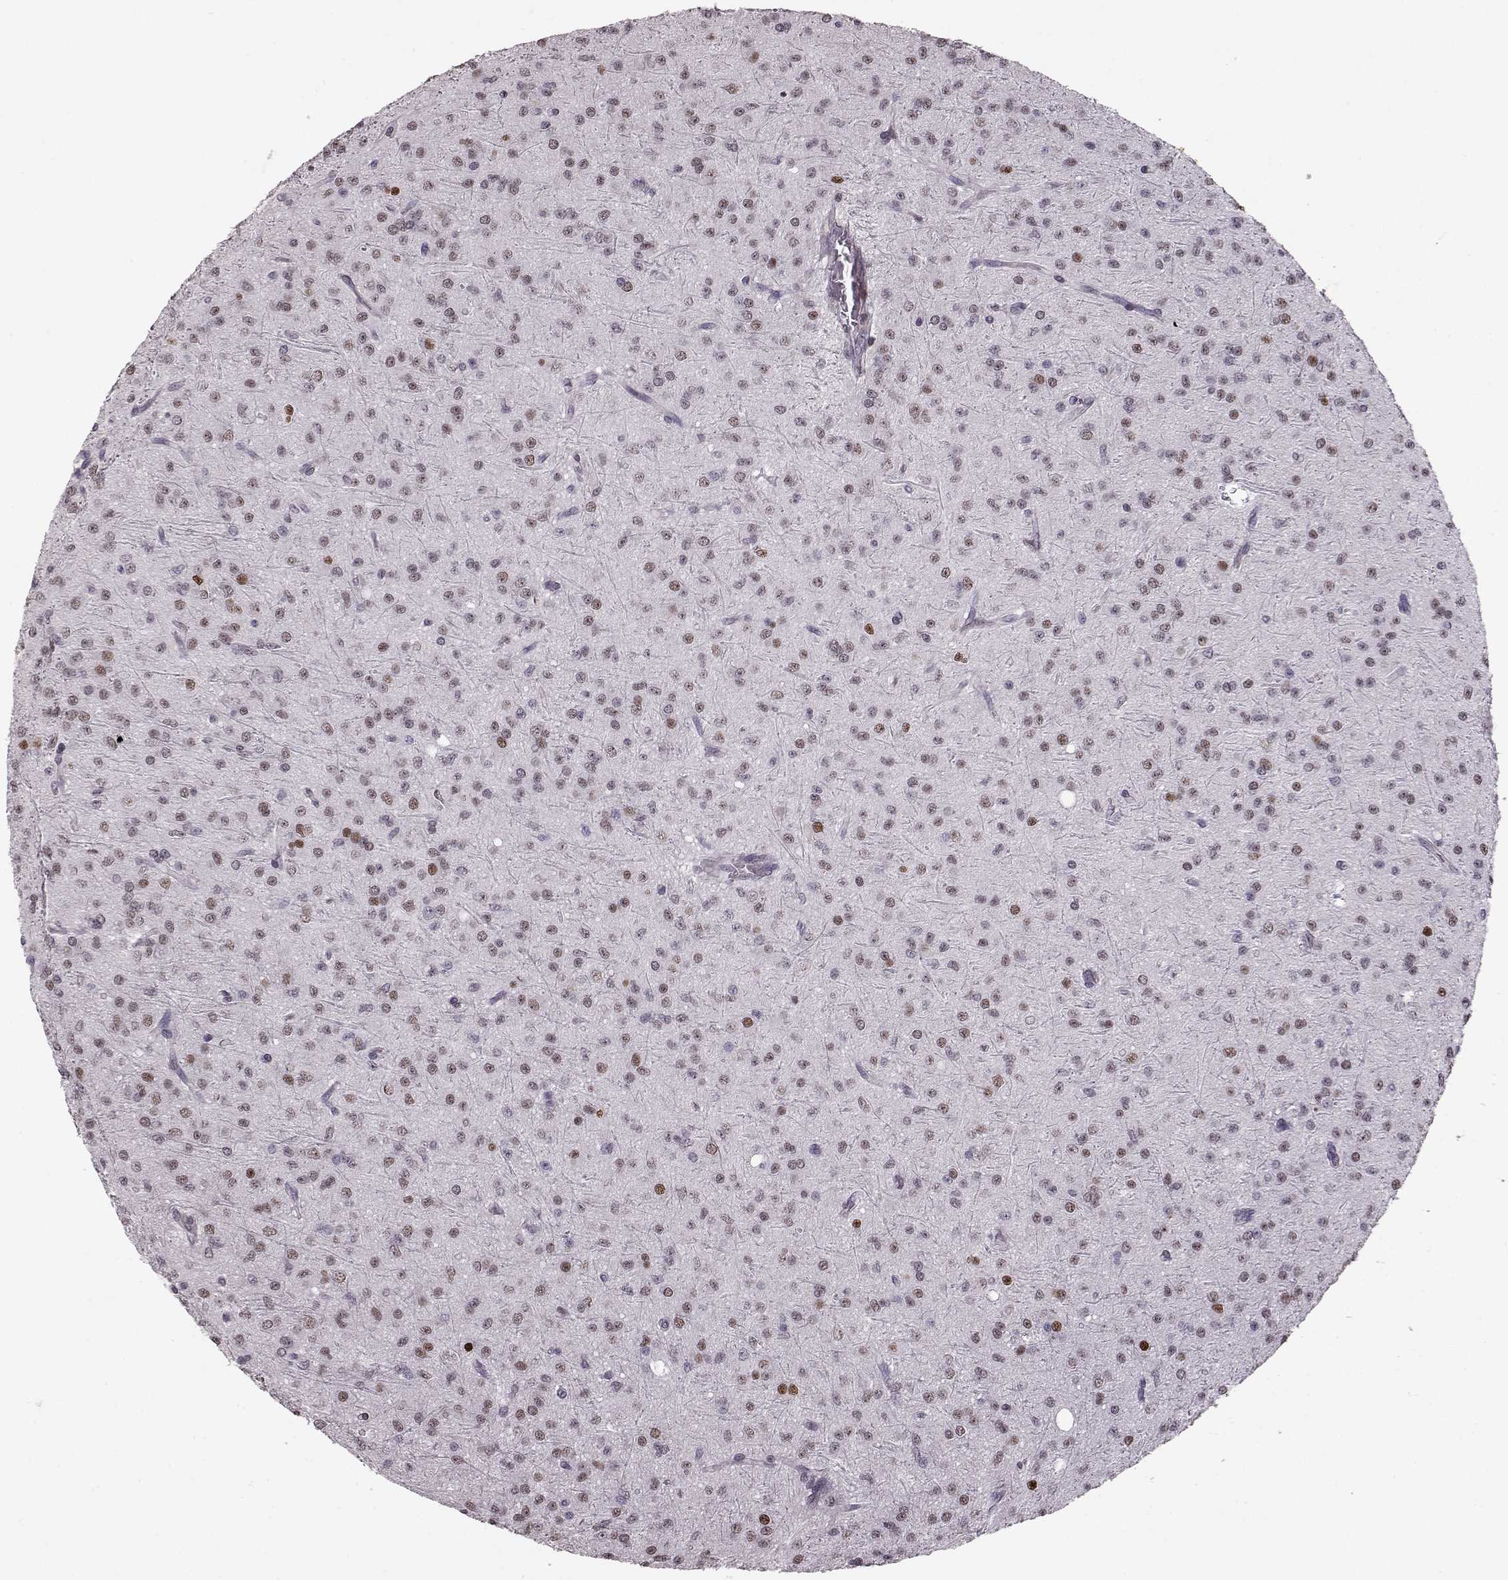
{"staining": {"intensity": "strong", "quantity": "<25%", "location": "nuclear"}, "tissue": "glioma", "cell_type": "Tumor cells", "image_type": "cancer", "snomed": [{"axis": "morphology", "description": "Glioma, malignant, Low grade"}, {"axis": "topography", "description": "Brain"}], "caption": "Tumor cells reveal medium levels of strong nuclear positivity in about <25% of cells in malignant low-grade glioma.", "gene": "KLF6", "patient": {"sex": "male", "age": 27}}